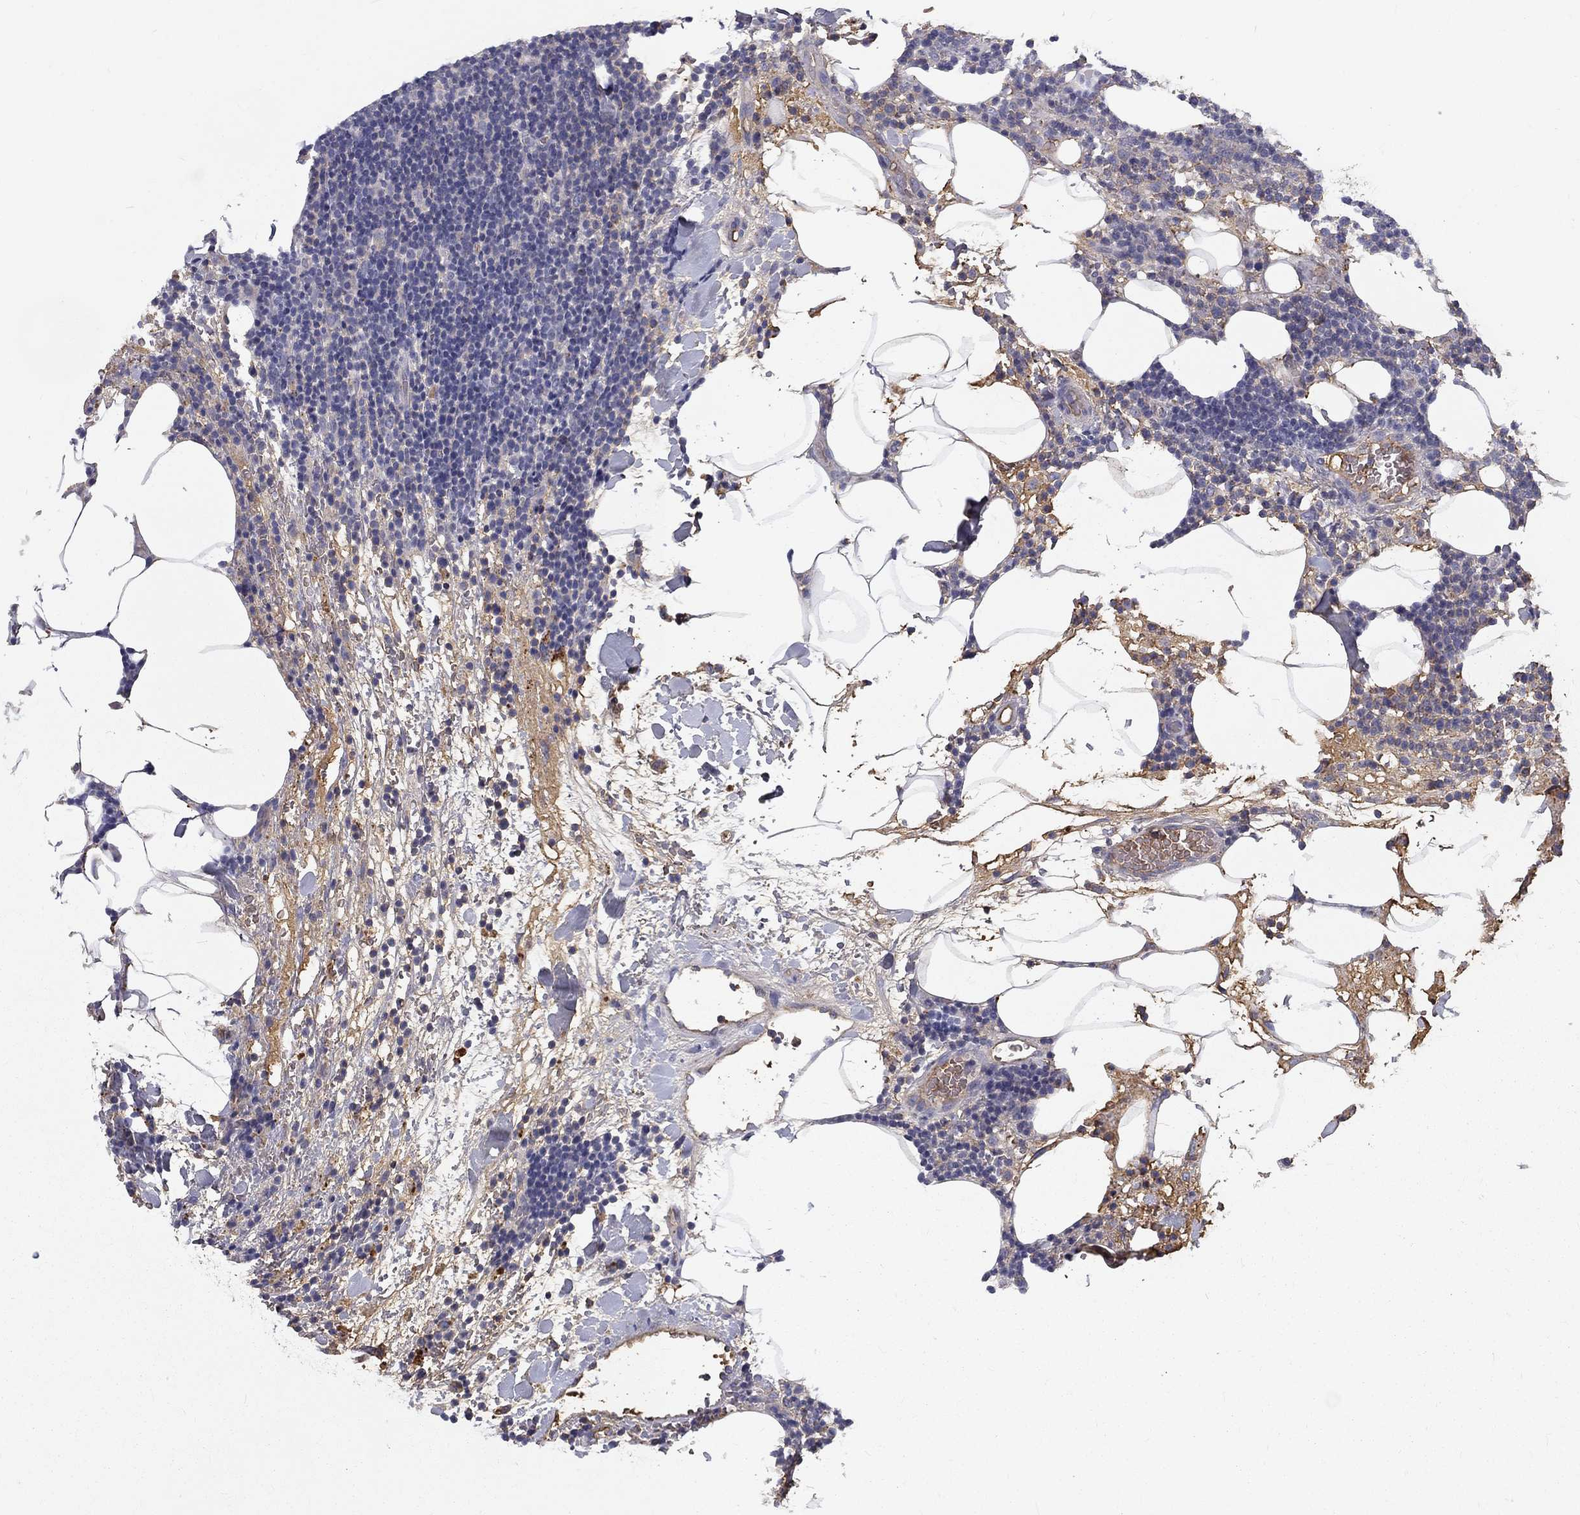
{"staining": {"intensity": "weak", "quantity": "25%-75%", "location": "cytoplasmic/membranous"}, "tissue": "lymphoma", "cell_type": "Tumor cells", "image_type": "cancer", "snomed": [{"axis": "morphology", "description": "Malignant lymphoma, non-Hodgkin's type, High grade"}, {"axis": "topography", "description": "Lymph node"}], "caption": "Immunohistochemical staining of malignant lymphoma, non-Hodgkin's type (high-grade) demonstrates low levels of weak cytoplasmic/membranous staining in about 25%-75% of tumor cells. (brown staining indicates protein expression, while blue staining denotes nuclei).", "gene": "EPDR1", "patient": {"sex": "male", "age": 61}}